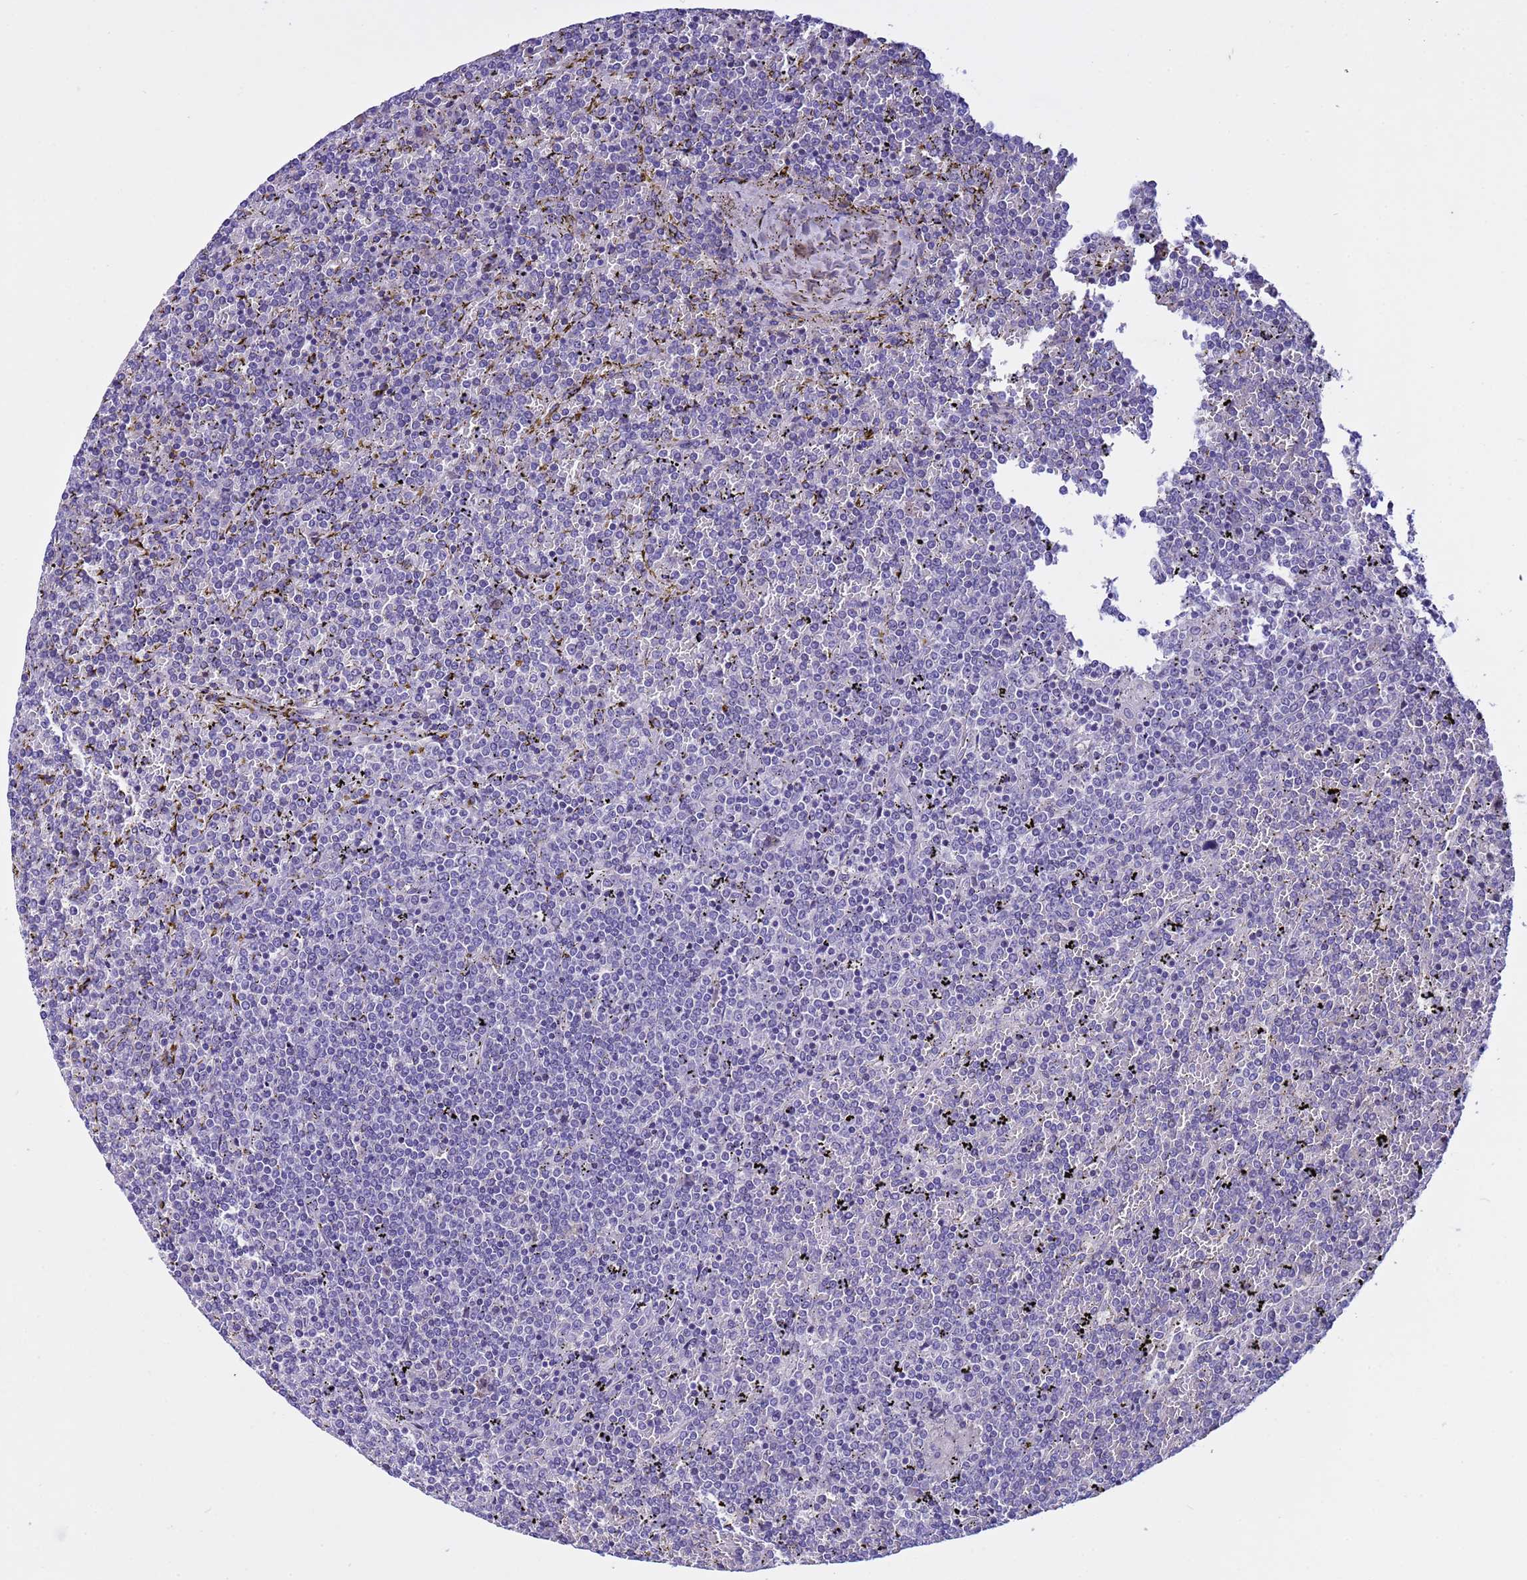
{"staining": {"intensity": "negative", "quantity": "none", "location": "none"}, "tissue": "lymphoma", "cell_type": "Tumor cells", "image_type": "cancer", "snomed": [{"axis": "morphology", "description": "Malignant lymphoma, non-Hodgkin's type, Low grade"}, {"axis": "topography", "description": "Spleen"}], "caption": "Tumor cells show no significant positivity in malignant lymphoma, non-Hodgkin's type (low-grade).", "gene": "IGSF11", "patient": {"sex": "female", "age": 19}}